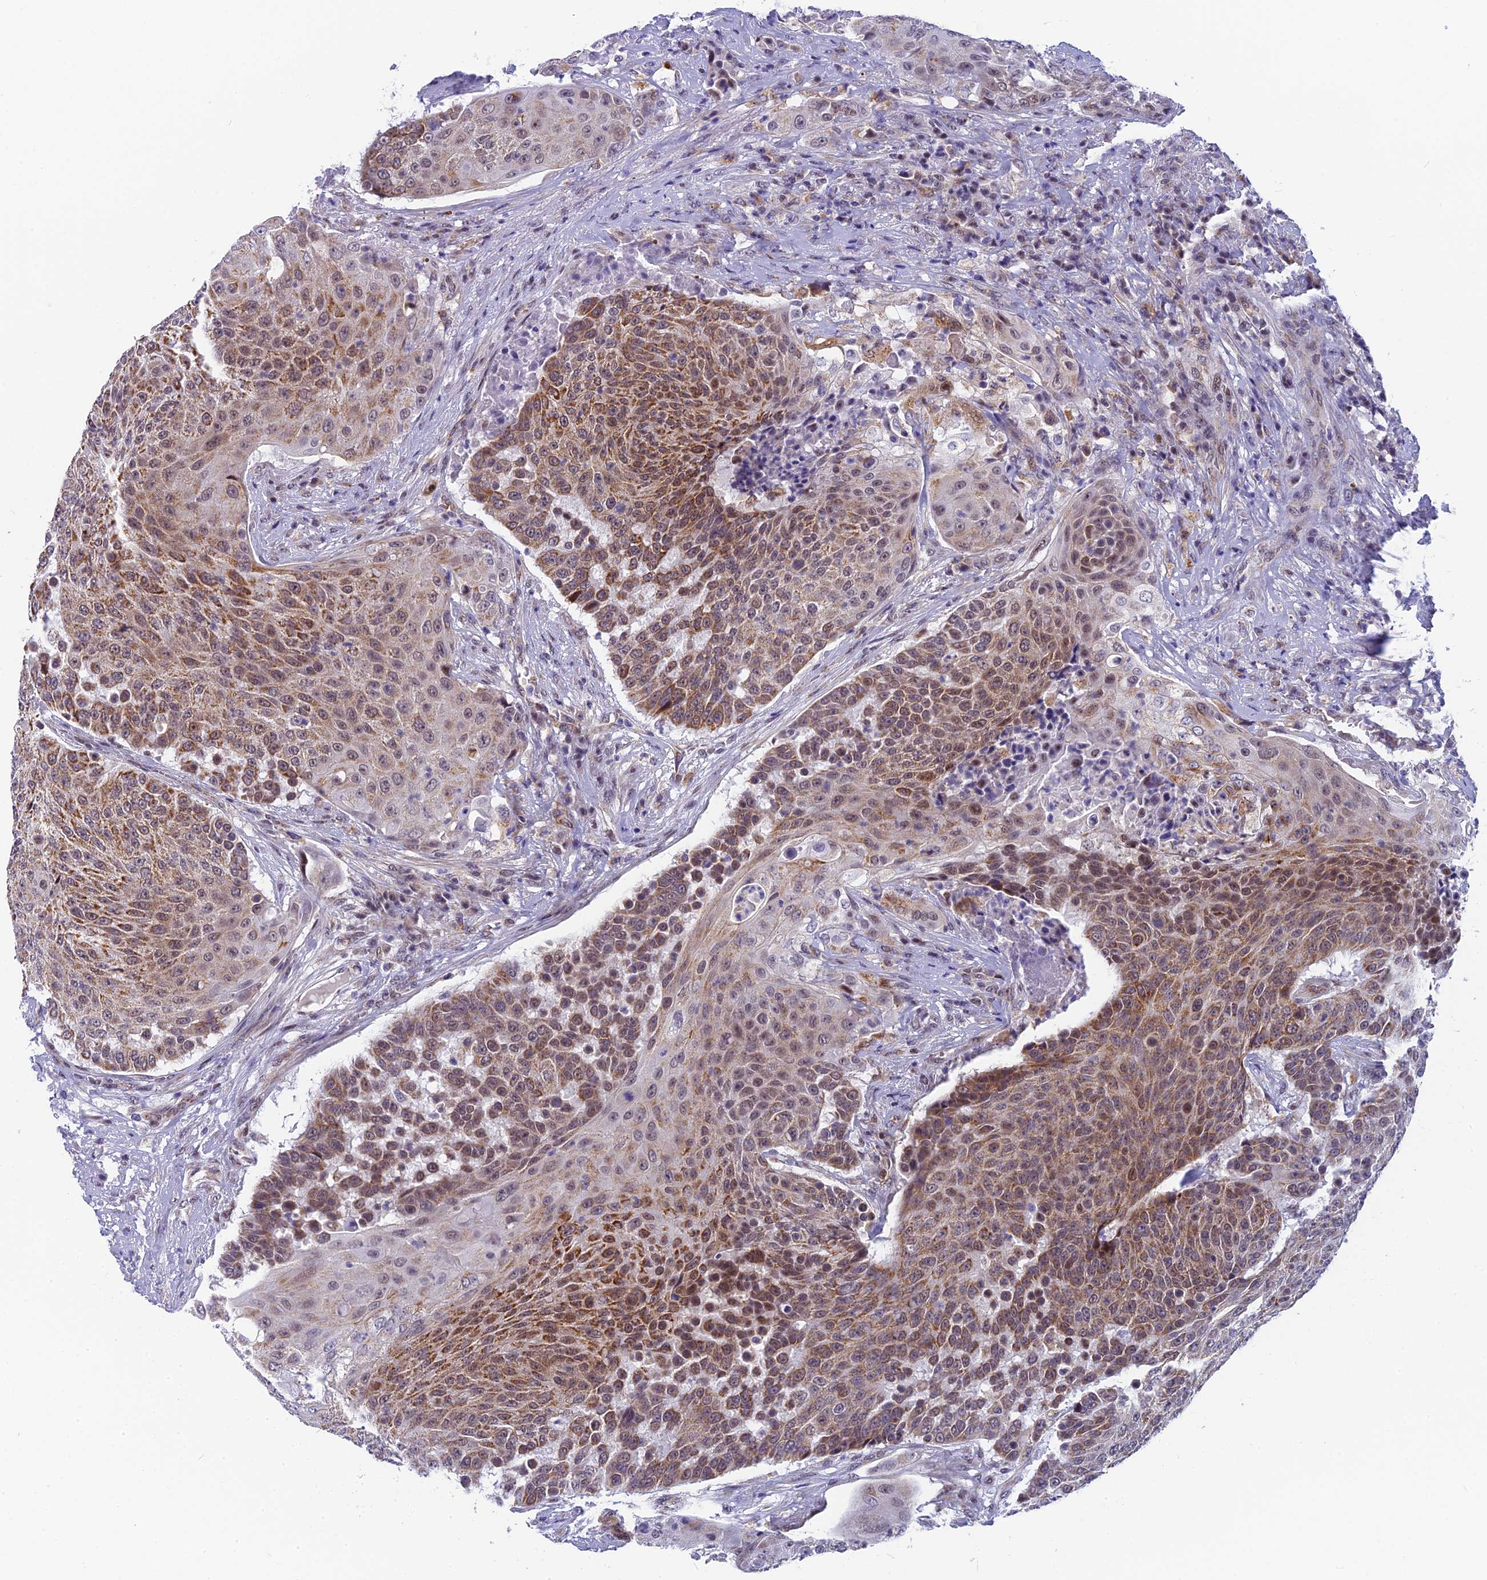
{"staining": {"intensity": "moderate", "quantity": ">75%", "location": "cytoplasmic/membranous,nuclear"}, "tissue": "urothelial cancer", "cell_type": "Tumor cells", "image_type": "cancer", "snomed": [{"axis": "morphology", "description": "Urothelial carcinoma, High grade"}, {"axis": "topography", "description": "Urinary bladder"}], "caption": "A brown stain labels moderate cytoplasmic/membranous and nuclear positivity of a protein in urothelial carcinoma (high-grade) tumor cells.", "gene": "CMC1", "patient": {"sex": "female", "age": 63}}